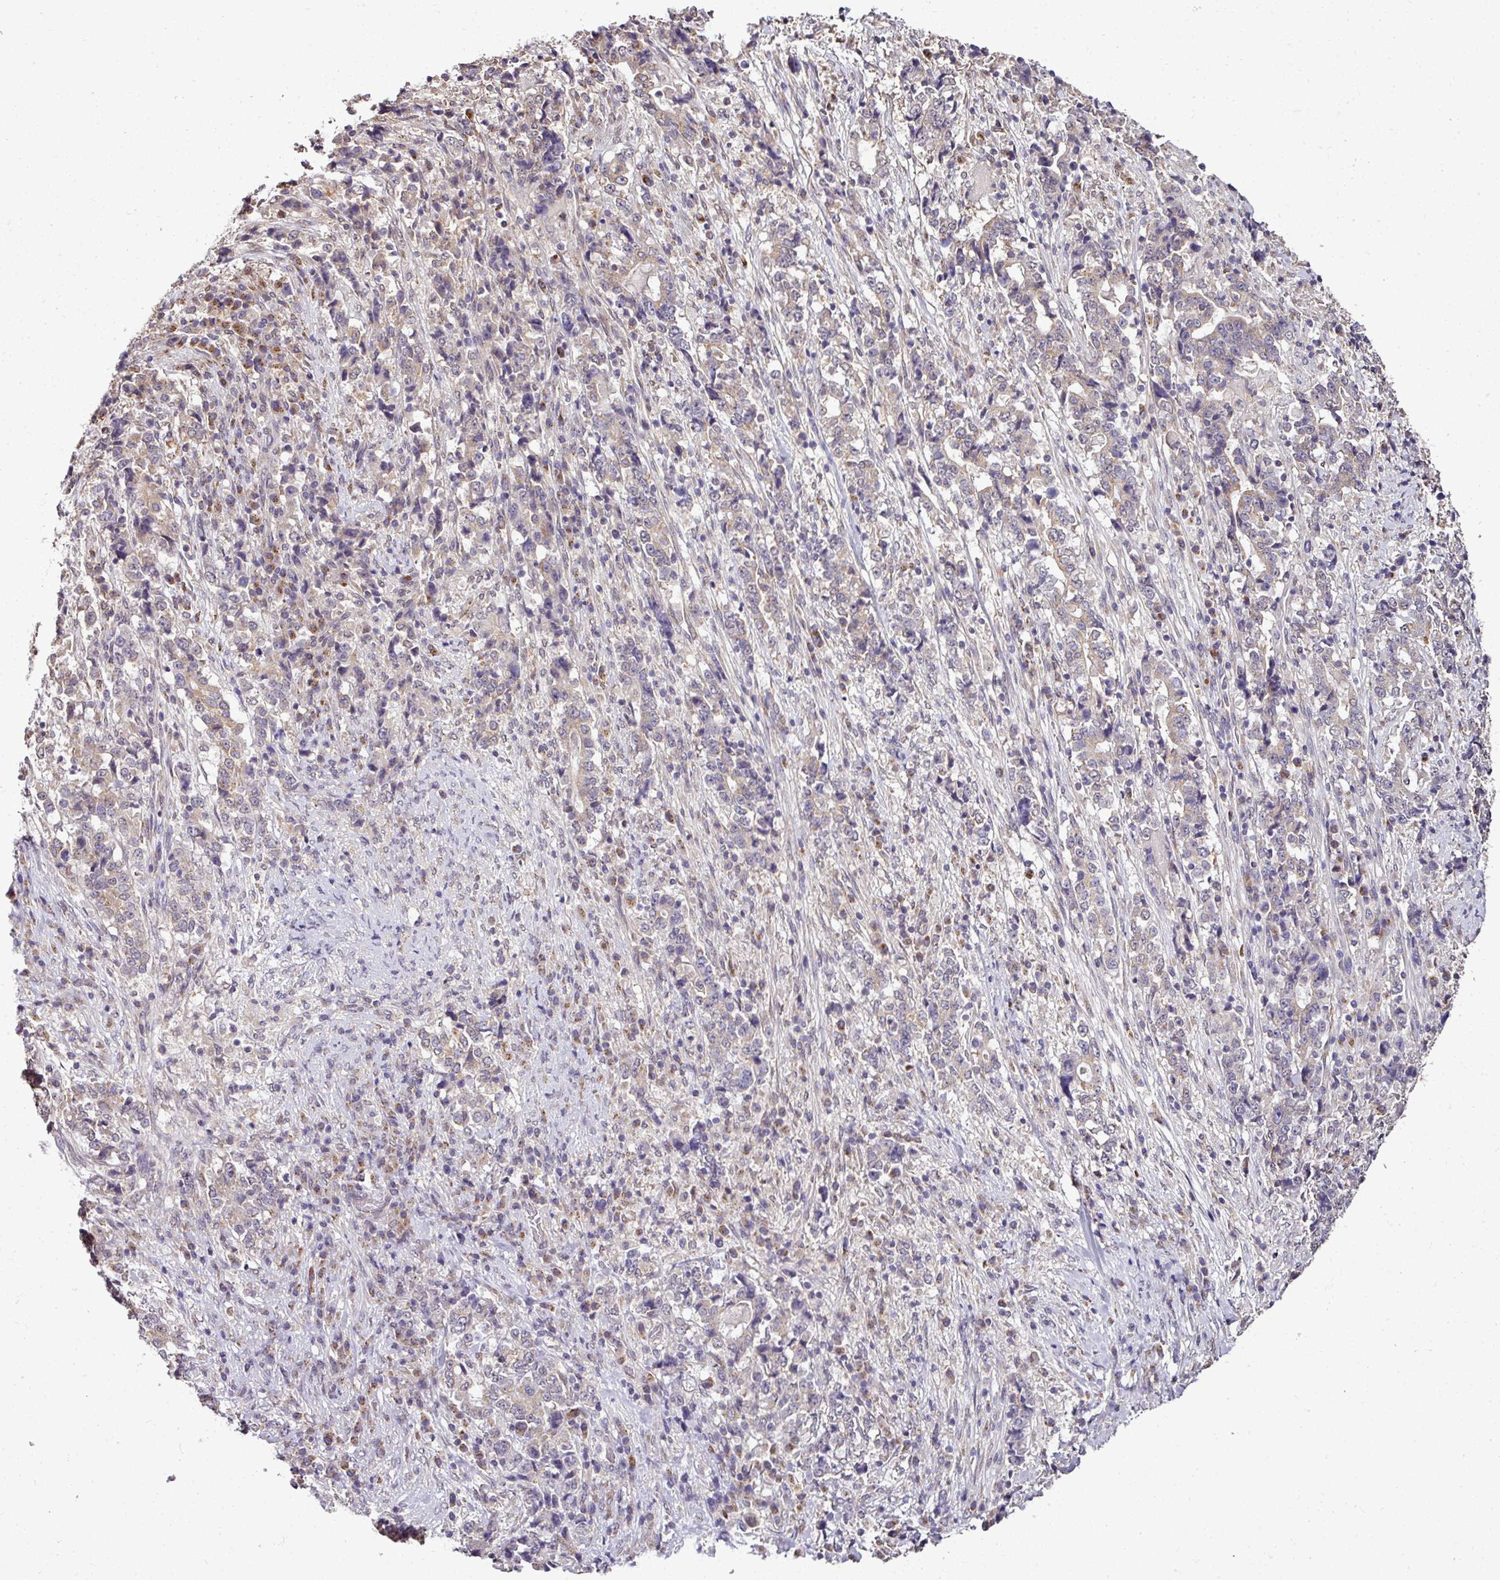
{"staining": {"intensity": "weak", "quantity": "<25%", "location": "cytoplasmic/membranous"}, "tissue": "stomach cancer", "cell_type": "Tumor cells", "image_type": "cancer", "snomed": [{"axis": "morphology", "description": "Normal tissue, NOS"}, {"axis": "morphology", "description": "Adenocarcinoma, NOS"}, {"axis": "topography", "description": "Stomach, upper"}, {"axis": "topography", "description": "Stomach"}], "caption": "A high-resolution micrograph shows immunohistochemistry staining of stomach adenocarcinoma, which demonstrates no significant expression in tumor cells.", "gene": "JPH2", "patient": {"sex": "male", "age": 59}}